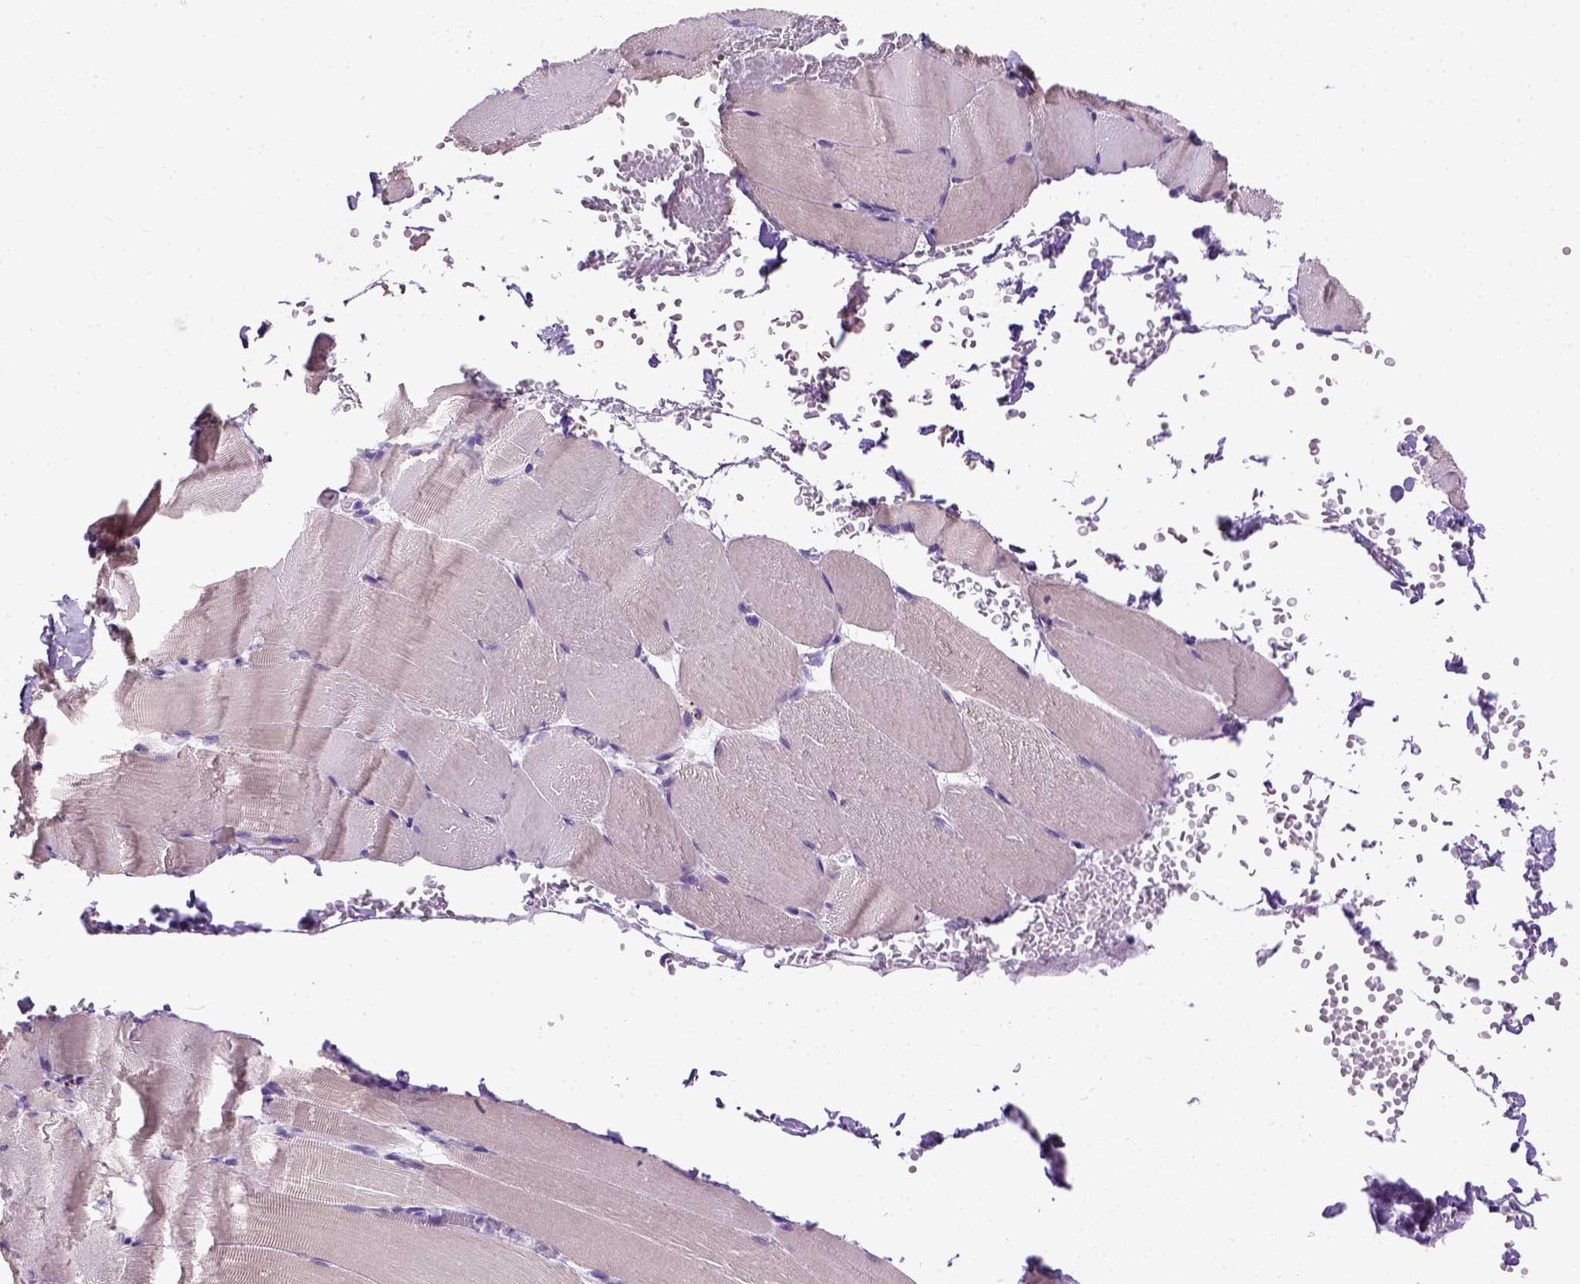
{"staining": {"intensity": "negative", "quantity": "none", "location": "none"}, "tissue": "skeletal muscle", "cell_type": "Myocytes", "image_type": "normal", "snomed": [{"axis": "morphology", "description": "Normal tissue, NOS"}, {"axis": "topography", "description": "Skeletal muscle"}], "caption": "This is an IHC image of normal skeletal muscle. There is no positivity in myocytes.", "gene": "CYP24A1", "patient": {"sex": "female", "age": 37}}